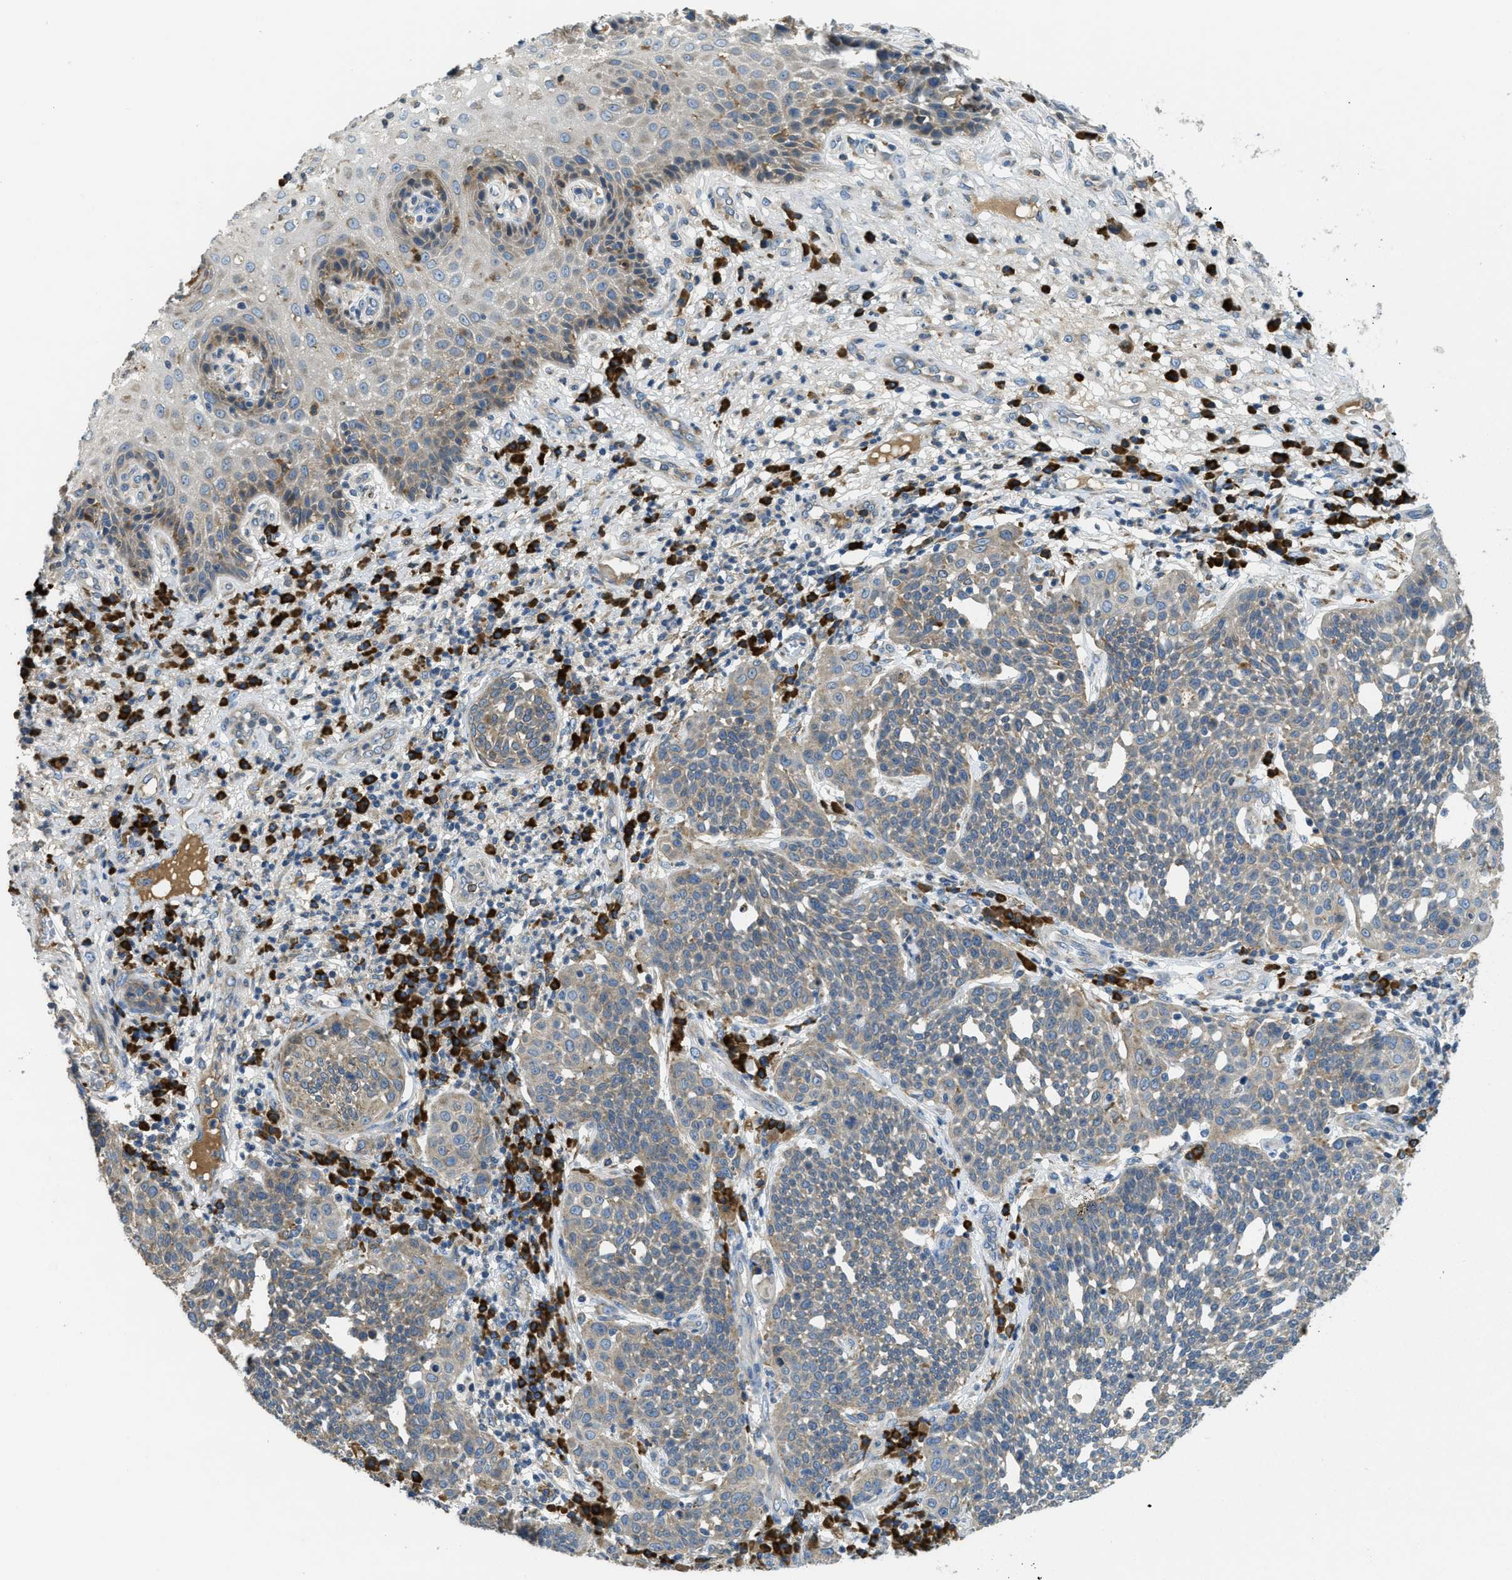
{"staining": {"intensity": "weak", "quantity": "<25%", "location": "cytoplasmic/membranous"}, "tissue": "cervical cancer", "cell_type": "Tumor cells", "image_type": "cancer", "snomed": [{"axis": "morphology", "description": "Squamous cell carcinoma, NOS"}, {"axis": "topography", "description": "Cervix"}], "caption": "DAB immunohistochemical staining of human cervical squamous cell carcinoma displays no significant expression in tumor cells. Brightfield microscopy of immunohistochemistry stained with DAB (brown) and hematoxylin (blue), captured at high magnification.", "gene": "SSR1", "patient": {"sex": "female", "age": 34}}